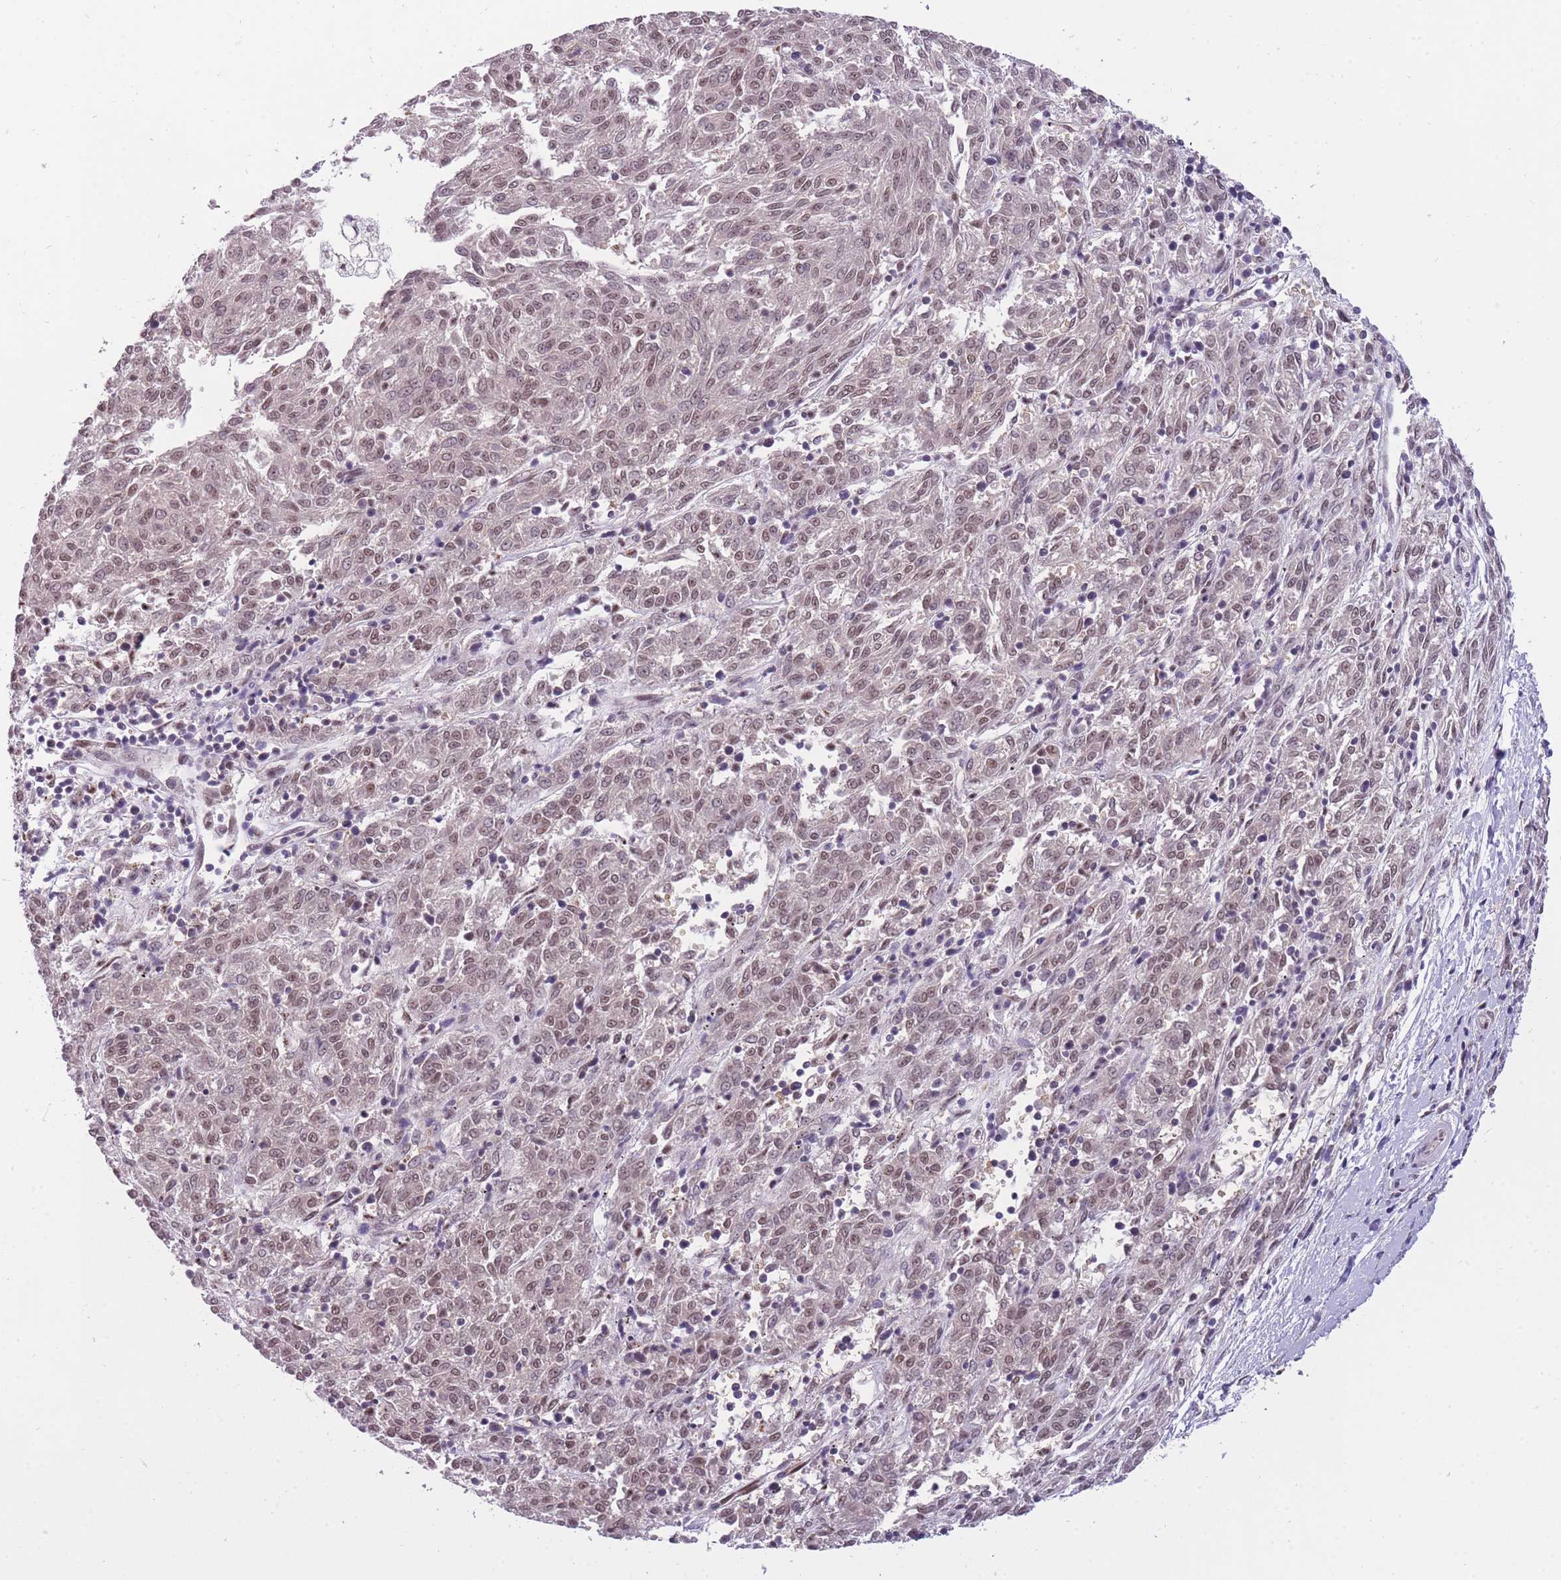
{"staining": {"intensity": "weak", "quantity": ">75%", "location": "nuclear"}, "tissue": "melanoma", "cell_type": "Tumor cells", "image_type": "cancer", "snomed": [{"axis": "morphology", "description": "Malignant melanoma, NOS"}, {"axis": "topography", "description": "Skin"}], "caption": "The image displays immunohistochemical staining of melanoma. There is weak nuclear staining is identified in about >75% of tumor cells.", "gene": "CDIP1", "patient": {"sex": "female", "age": 72}}